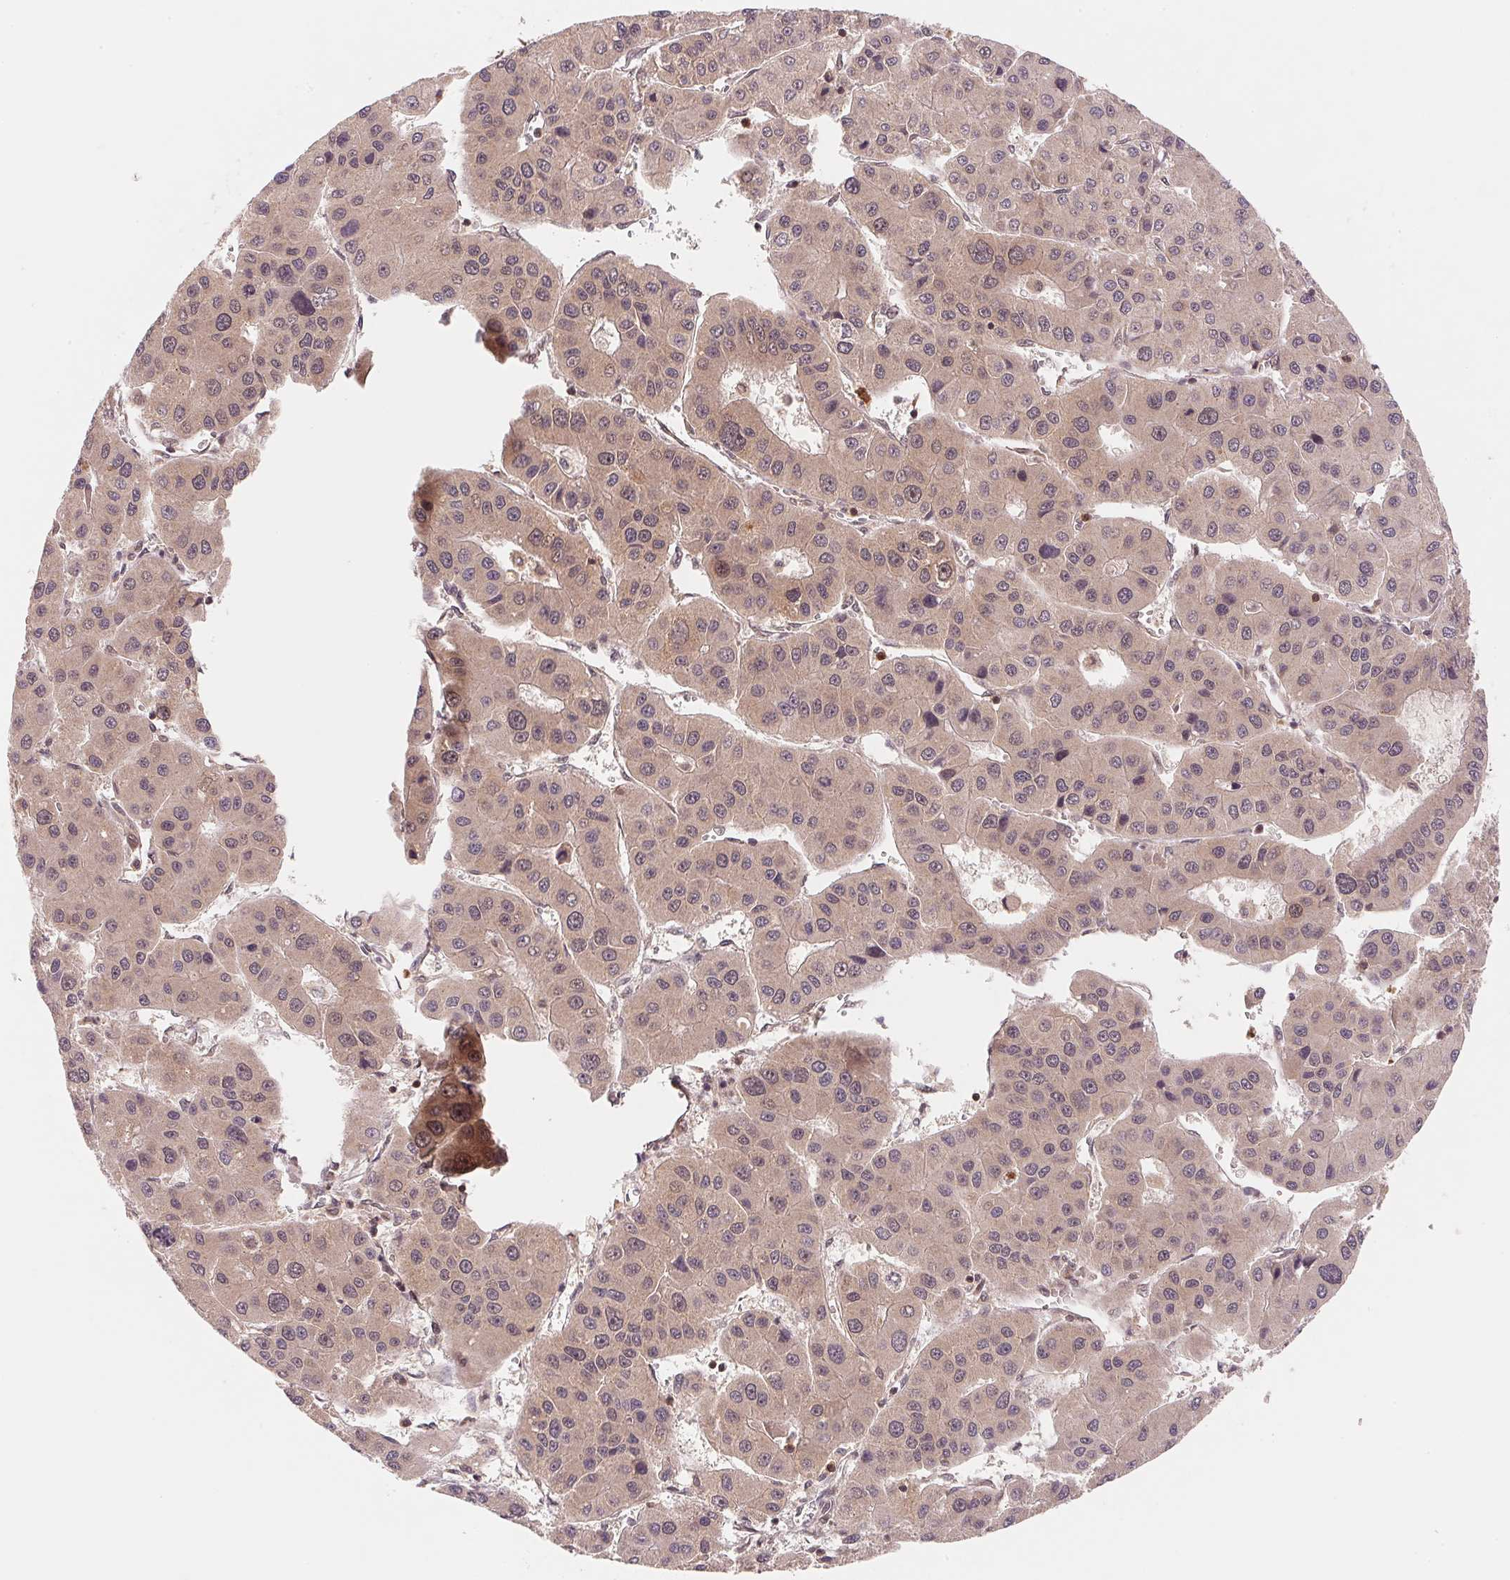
{"staining": {"intensity": "weak", "quantity": "25%-75%", "location": "cytoplasmic/membranous"}, "tissue": "liver cancer", "cell_type": "Tumor cells", "image_type": "cancer", "snomed": [{"axis": "morphology", "description": "Carcinoma, Hepatocellular, NOS"}, {"axis": "topography", "description": "Liver"}], "caption": "Liver hepatocellular carcinoma stained for a protein (brown) displays weak cytoplasmic/membranous positive positivity in approximately 25%-75% of tumor cells.", "gene": "CCDC102B", "patient": {"sex": "male", "age": 73}}